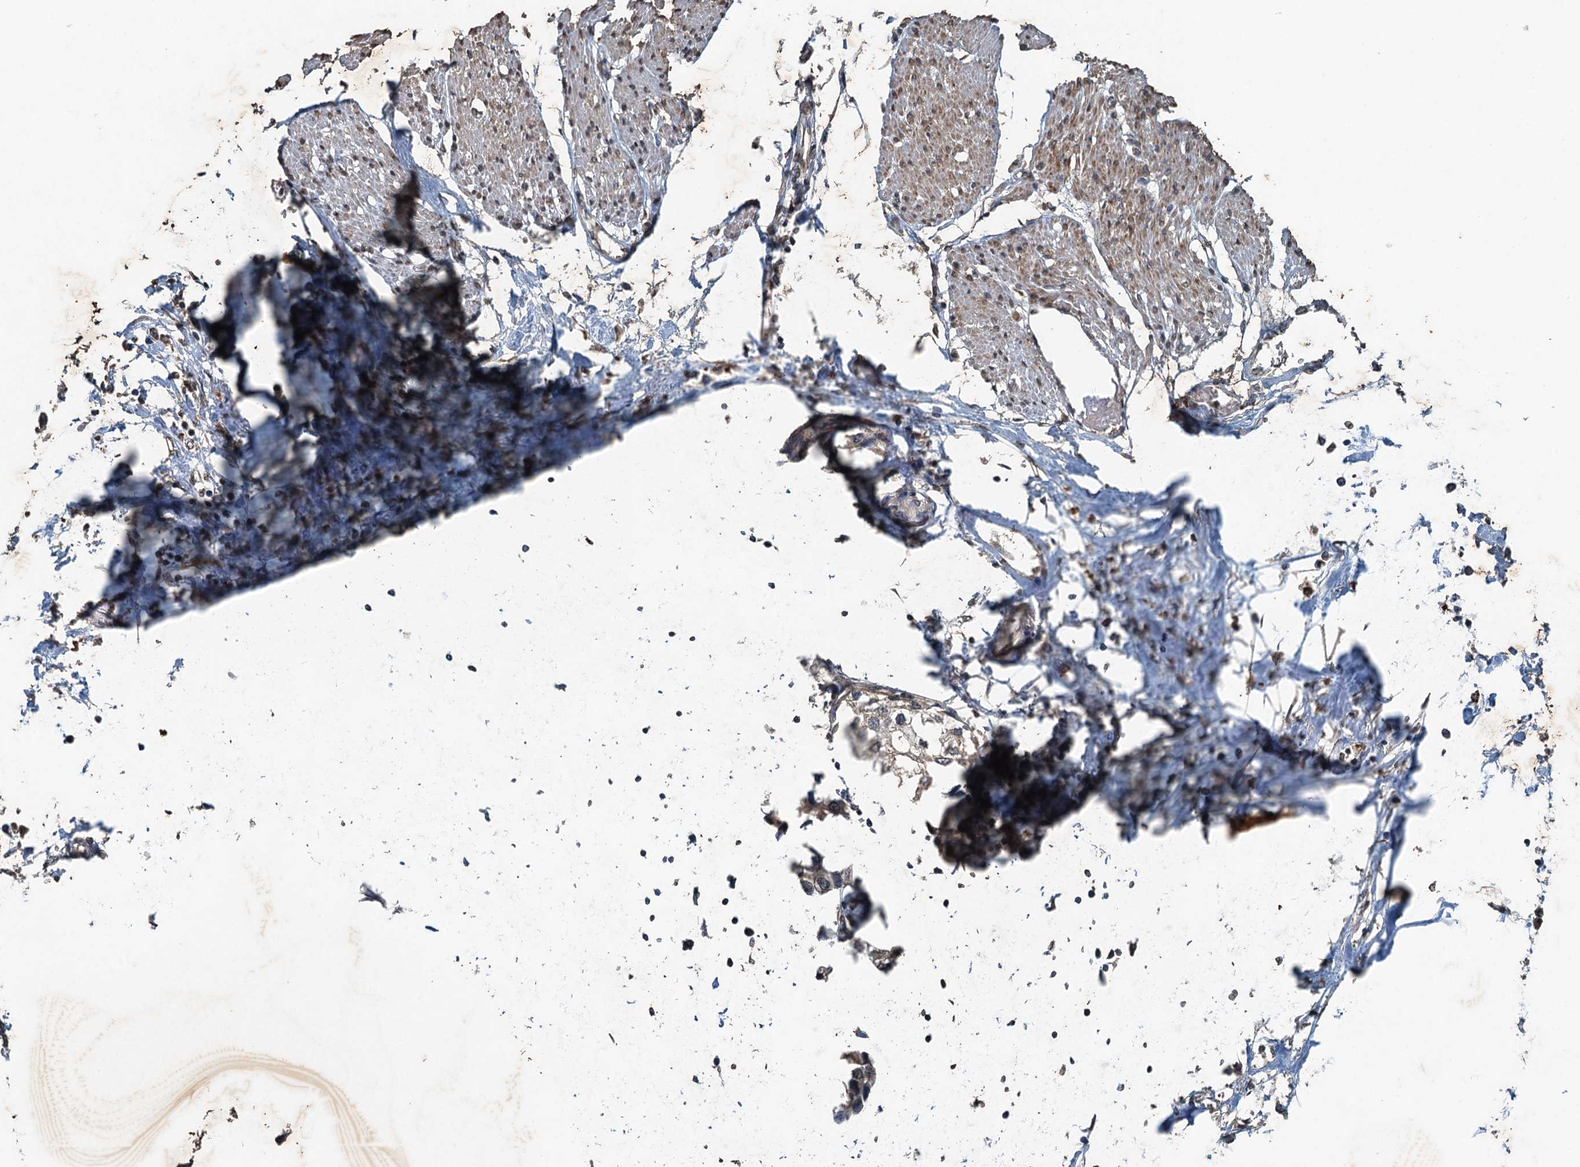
{"staining": {"intensity": "weak", "quantity": "25%-75%", "location": "cytoplasmic/membranous"}, "tissue": "urothelial cancer", "cell_type": "Tumor cells", "image_type": "cancer", "snomed": [{"axis": "morphology", "description": "Urothelial carcinoma, High grade"}, {"axis": "topography", "description": "Urinary bladder"}], "caption": "Tumor cells exhibit weak cytoplasmic/membranous staining in about 25%-75% of cells in high-grade urothelial carcinoma.", "gene": "TCTN1", "patient": {"sex": "male", "age": 64}}